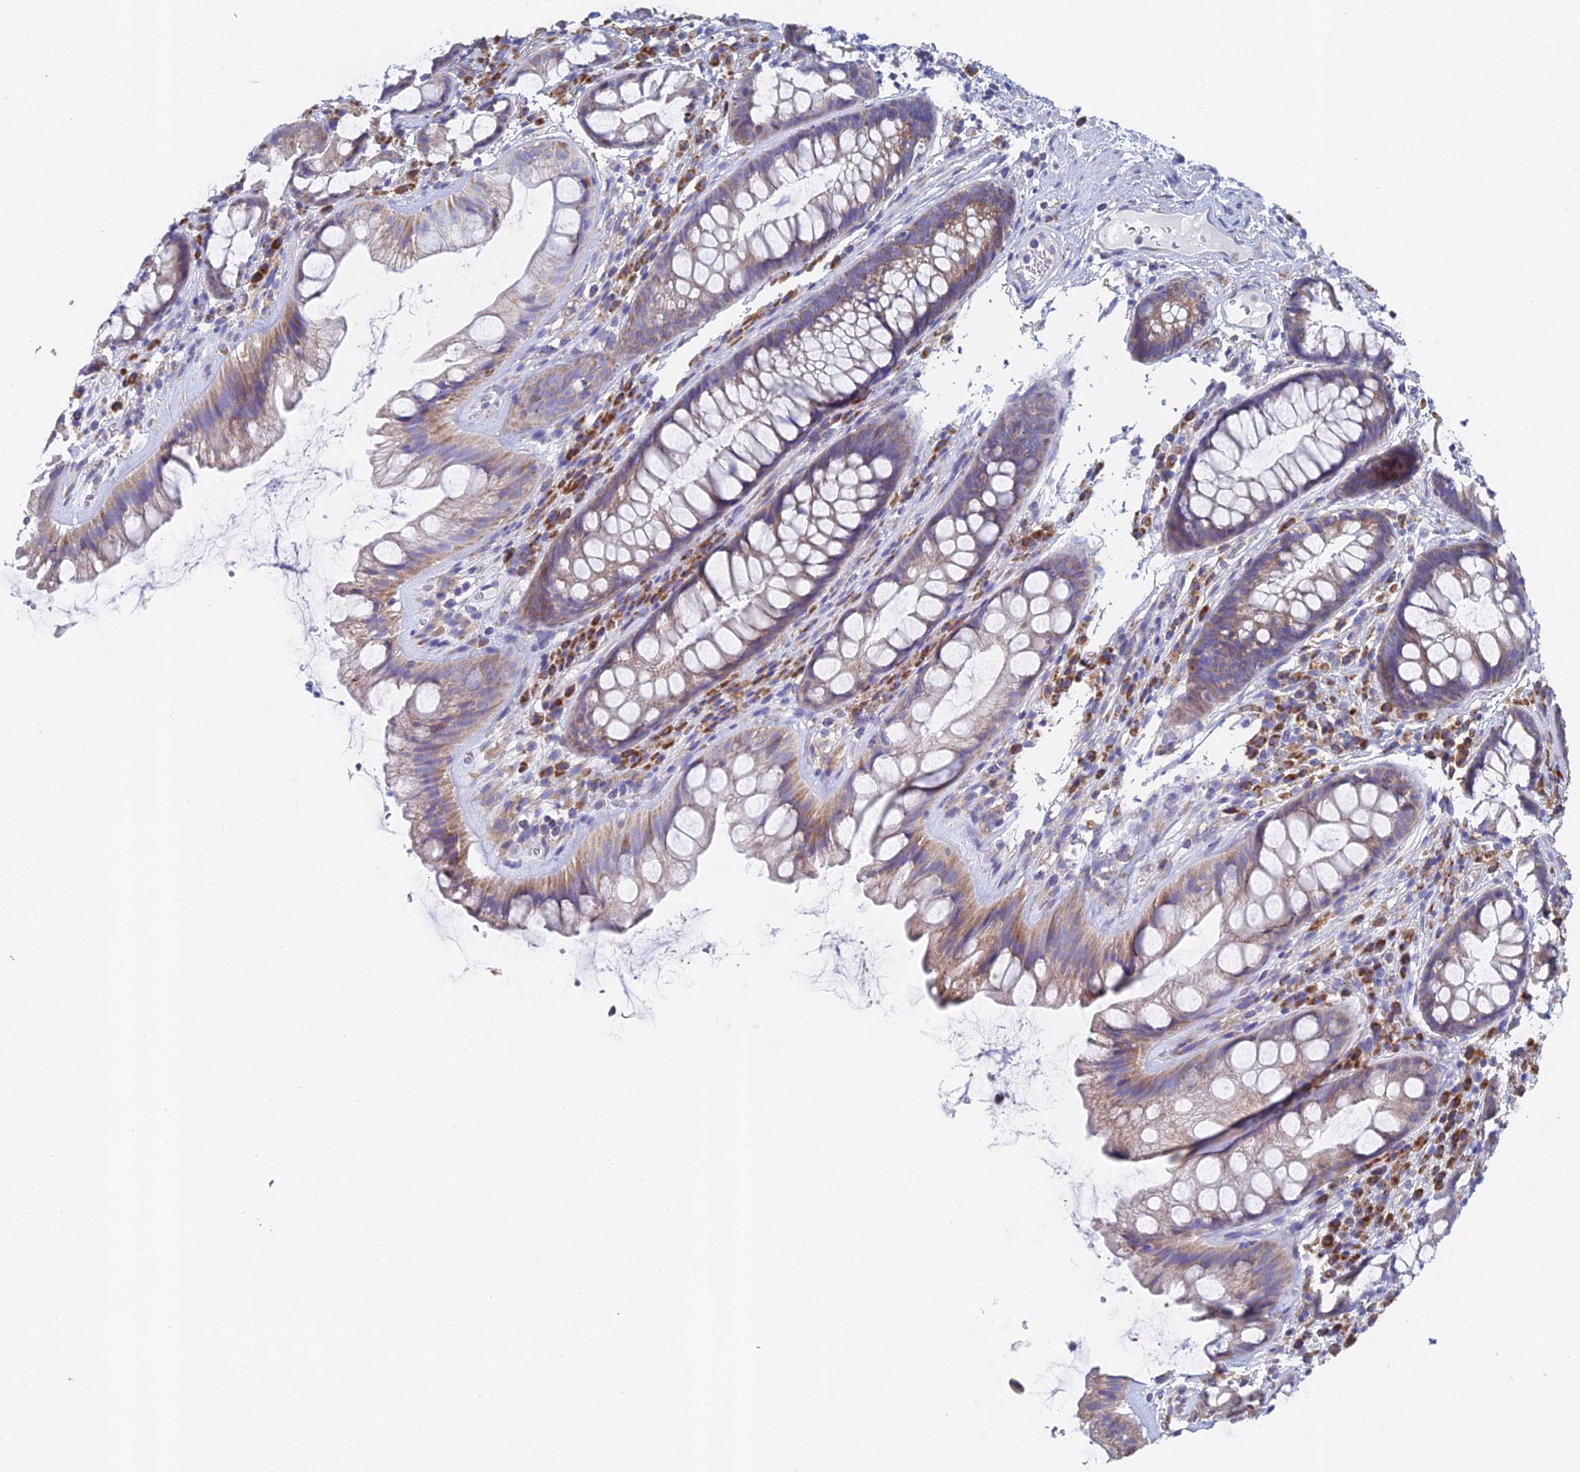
{"staining": {"intensity": "moderate", "quantity": ">75%", "location": "cytoplasmic/membranous"}, "tissue": "rectum", "cell_type": "Glandular cells", "image_type": "normal", "snomed": [{"axis": "morphology", "description": "Normal tissue, NOS"}, {"axis": "topography", "description": "Rectum"}], "caption": "Moderate cytoplasmic/membranous staining for a protein is seen in approximately >75% of glandular cells of unremarkable rectum using immunohistochemistry (IHC).", "gene": "CRACR2B", "patient": {"sex": "male", "age": 74}}